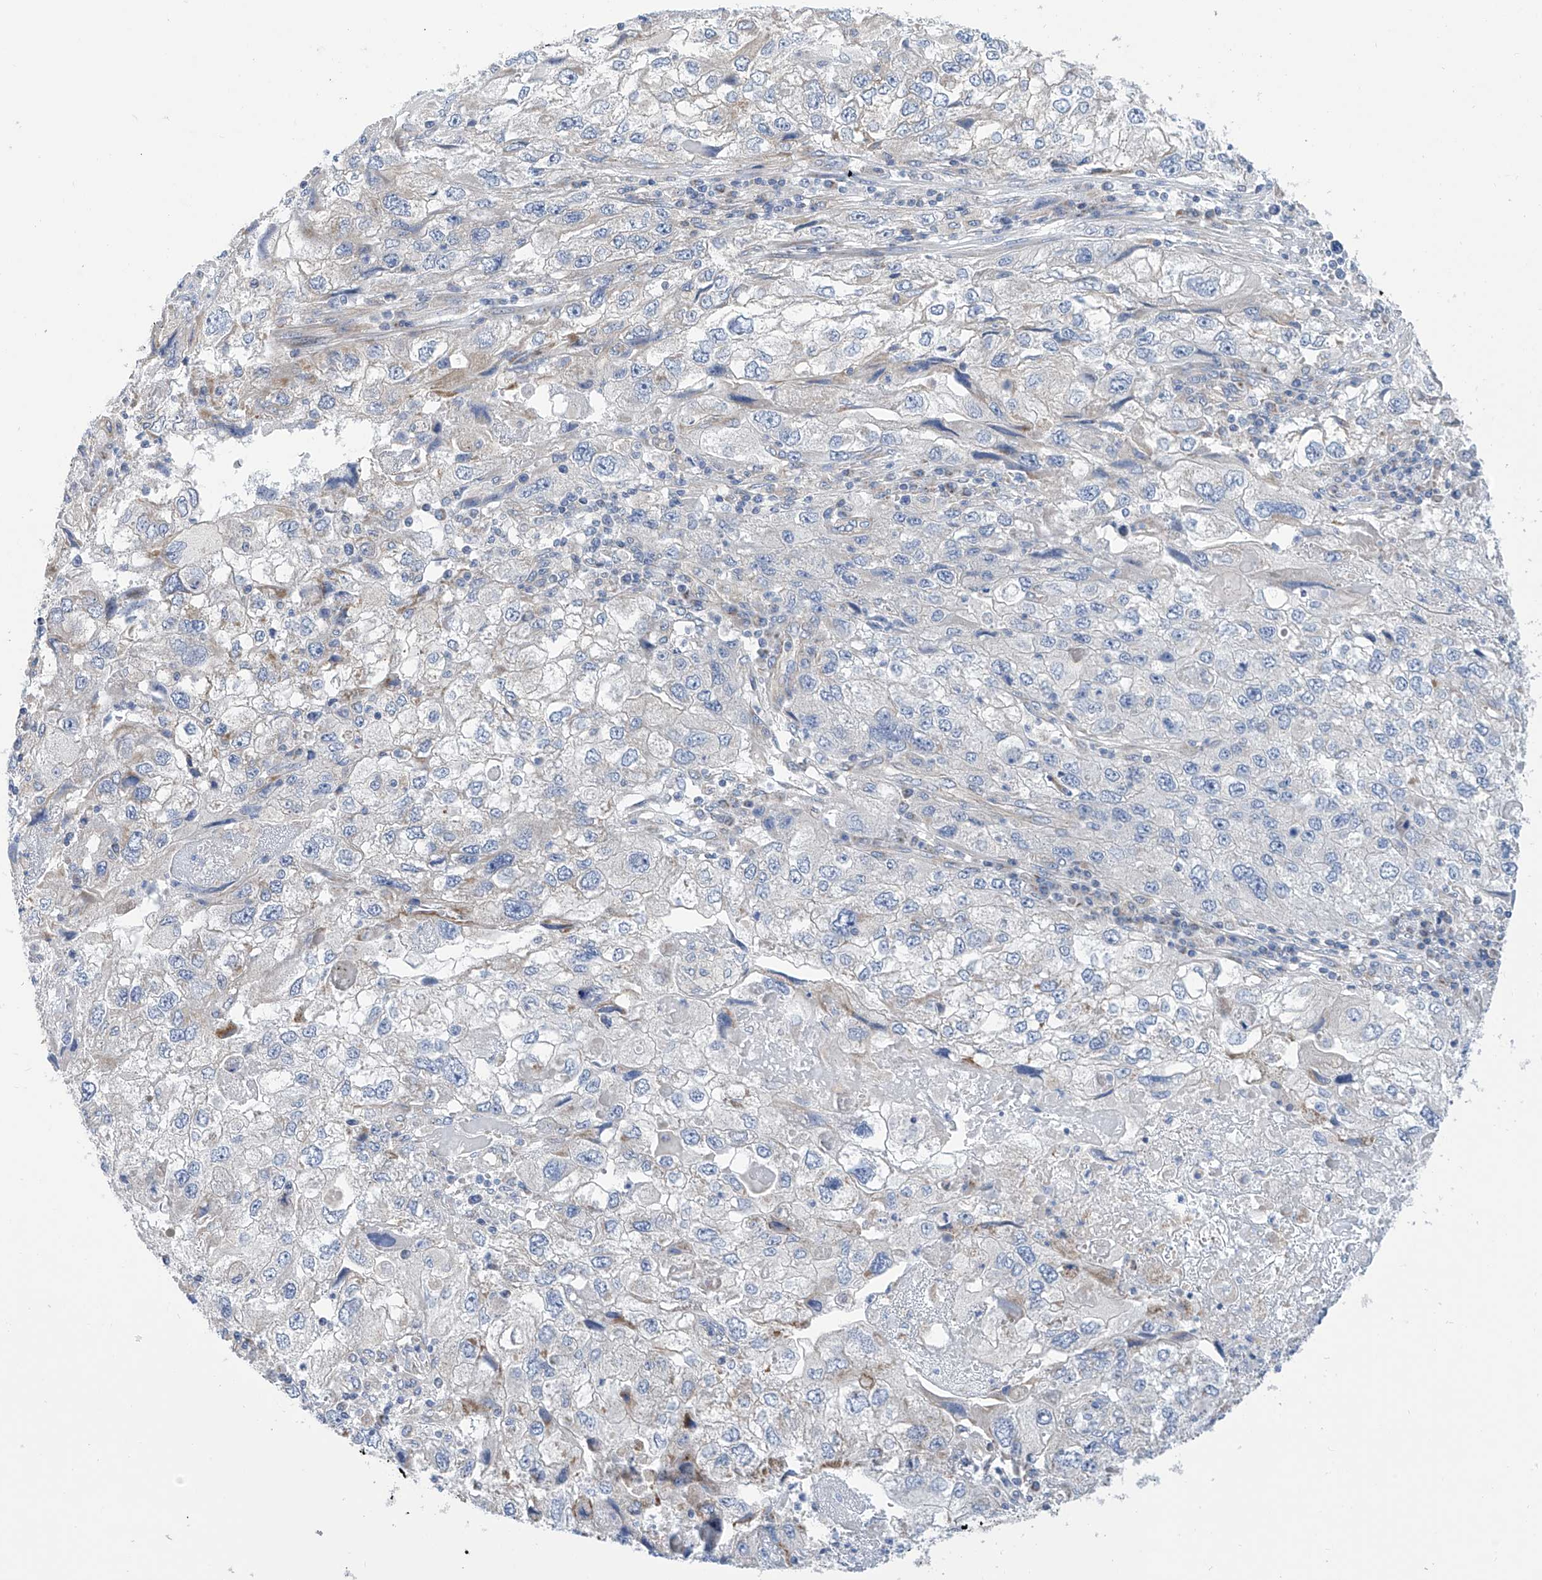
{"staining": {"intensity": "negative", "quantity": "none", "location": "none"}, "tissue": "endometrial cancer", "cell_type": "Tumor cells", "image_type": "cancer", "snomed": [{"axis": "morphology", "description": "Adenocarcinoma, NOS"}, {"axis": "topography", "description": "Endometrium"}], "caption": "Tumor cells are negative for protein expression in human adenocarcinoma (endometrial).", "gene": "P2RX7", "patient": {"sex": "female", "age": 49}}